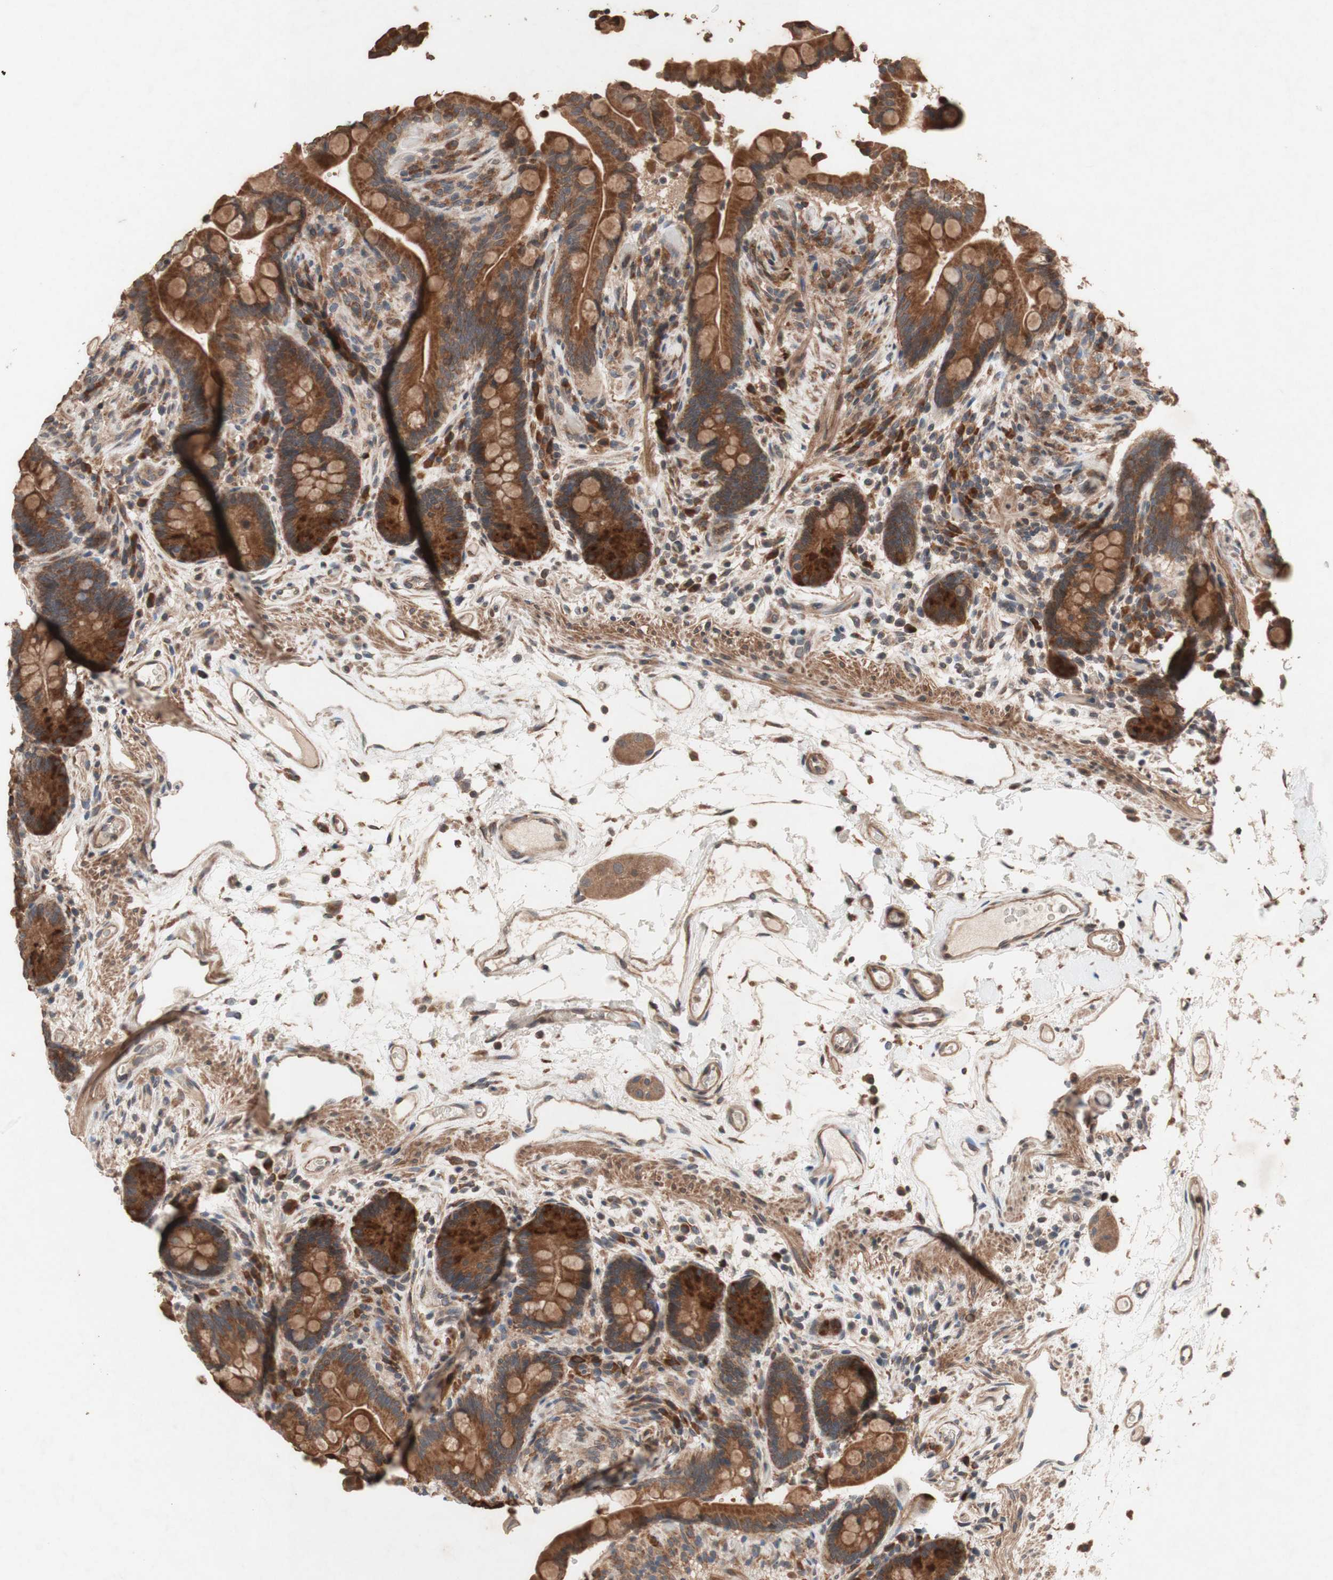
{"staining": {"intensity": "moderate", "quantity": ">75%", "location": "cytoplasmic/membranous"}, "tissue": "colon", "cell_type": "Endothelial cells", "image_type": "normal", "snomed": [{"axis": "morphology", "description": "Normal tissue, NOS"}, {"axis": "topography", "description": "Colon"}], "caption": "Endothelial cells reveal medium levels of moderate cytoplasmic/membranous expression in approximately >75% of cells in unremarkable colon.", "gene": "DDOST", "patient": {"sex": "male", "age": 73}}